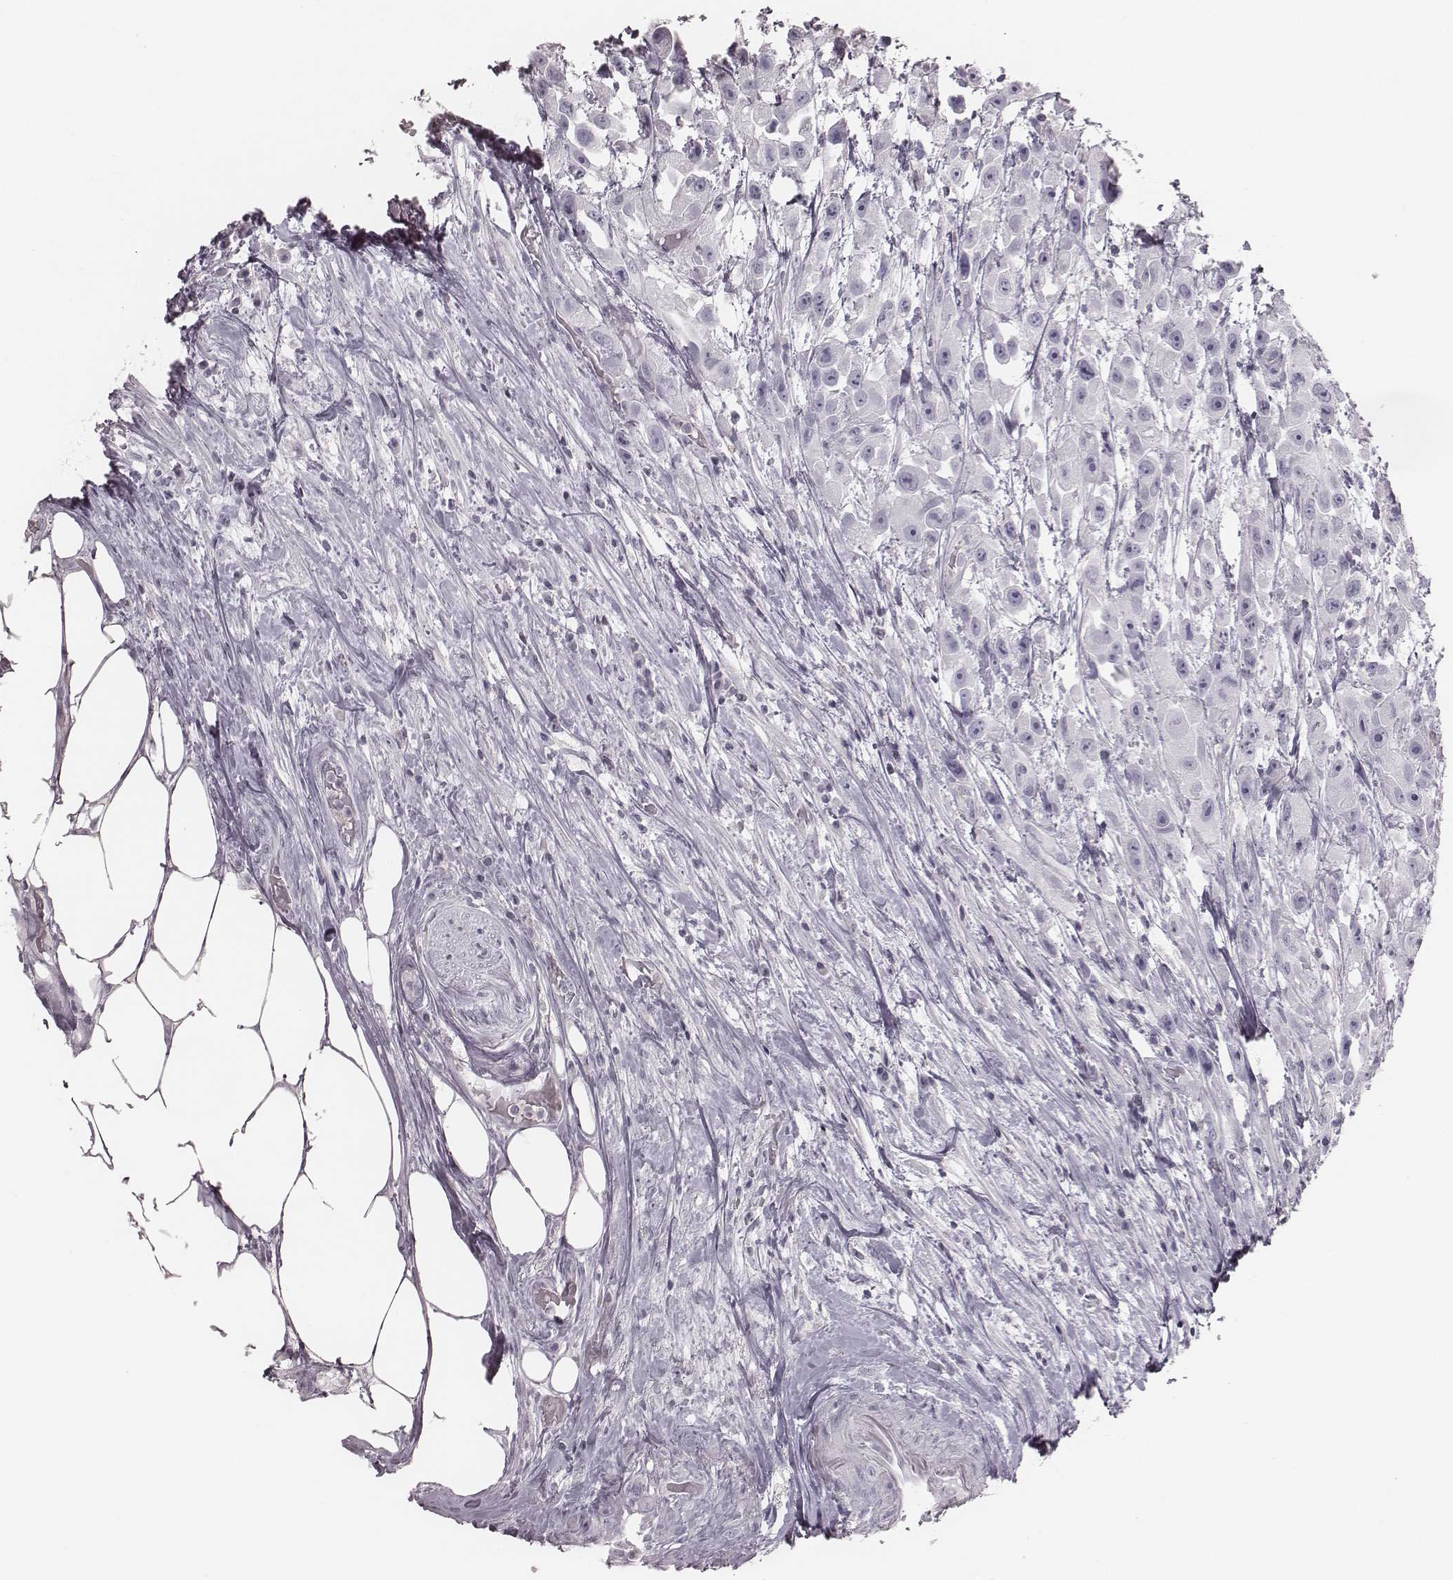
{"staining": {"intensity": "negative", "quantity": "none", "location": "none"}, "tissue": "urothelial cancer", "cell_type": "Tumor cells", "image_type": "cancer", "snomed": [{"axis": "morphology", "description": "Urothelial carcinoma, High grade"}, {"axis": "topography", "description": "Urinary bladder"}], "caption": "An IHC image of urothelial cancer is shown. There is no staining in tumor cells of urothelial cancer.", "gene": "ZNF365", "patient": {"sex": "male", "age": 79}}